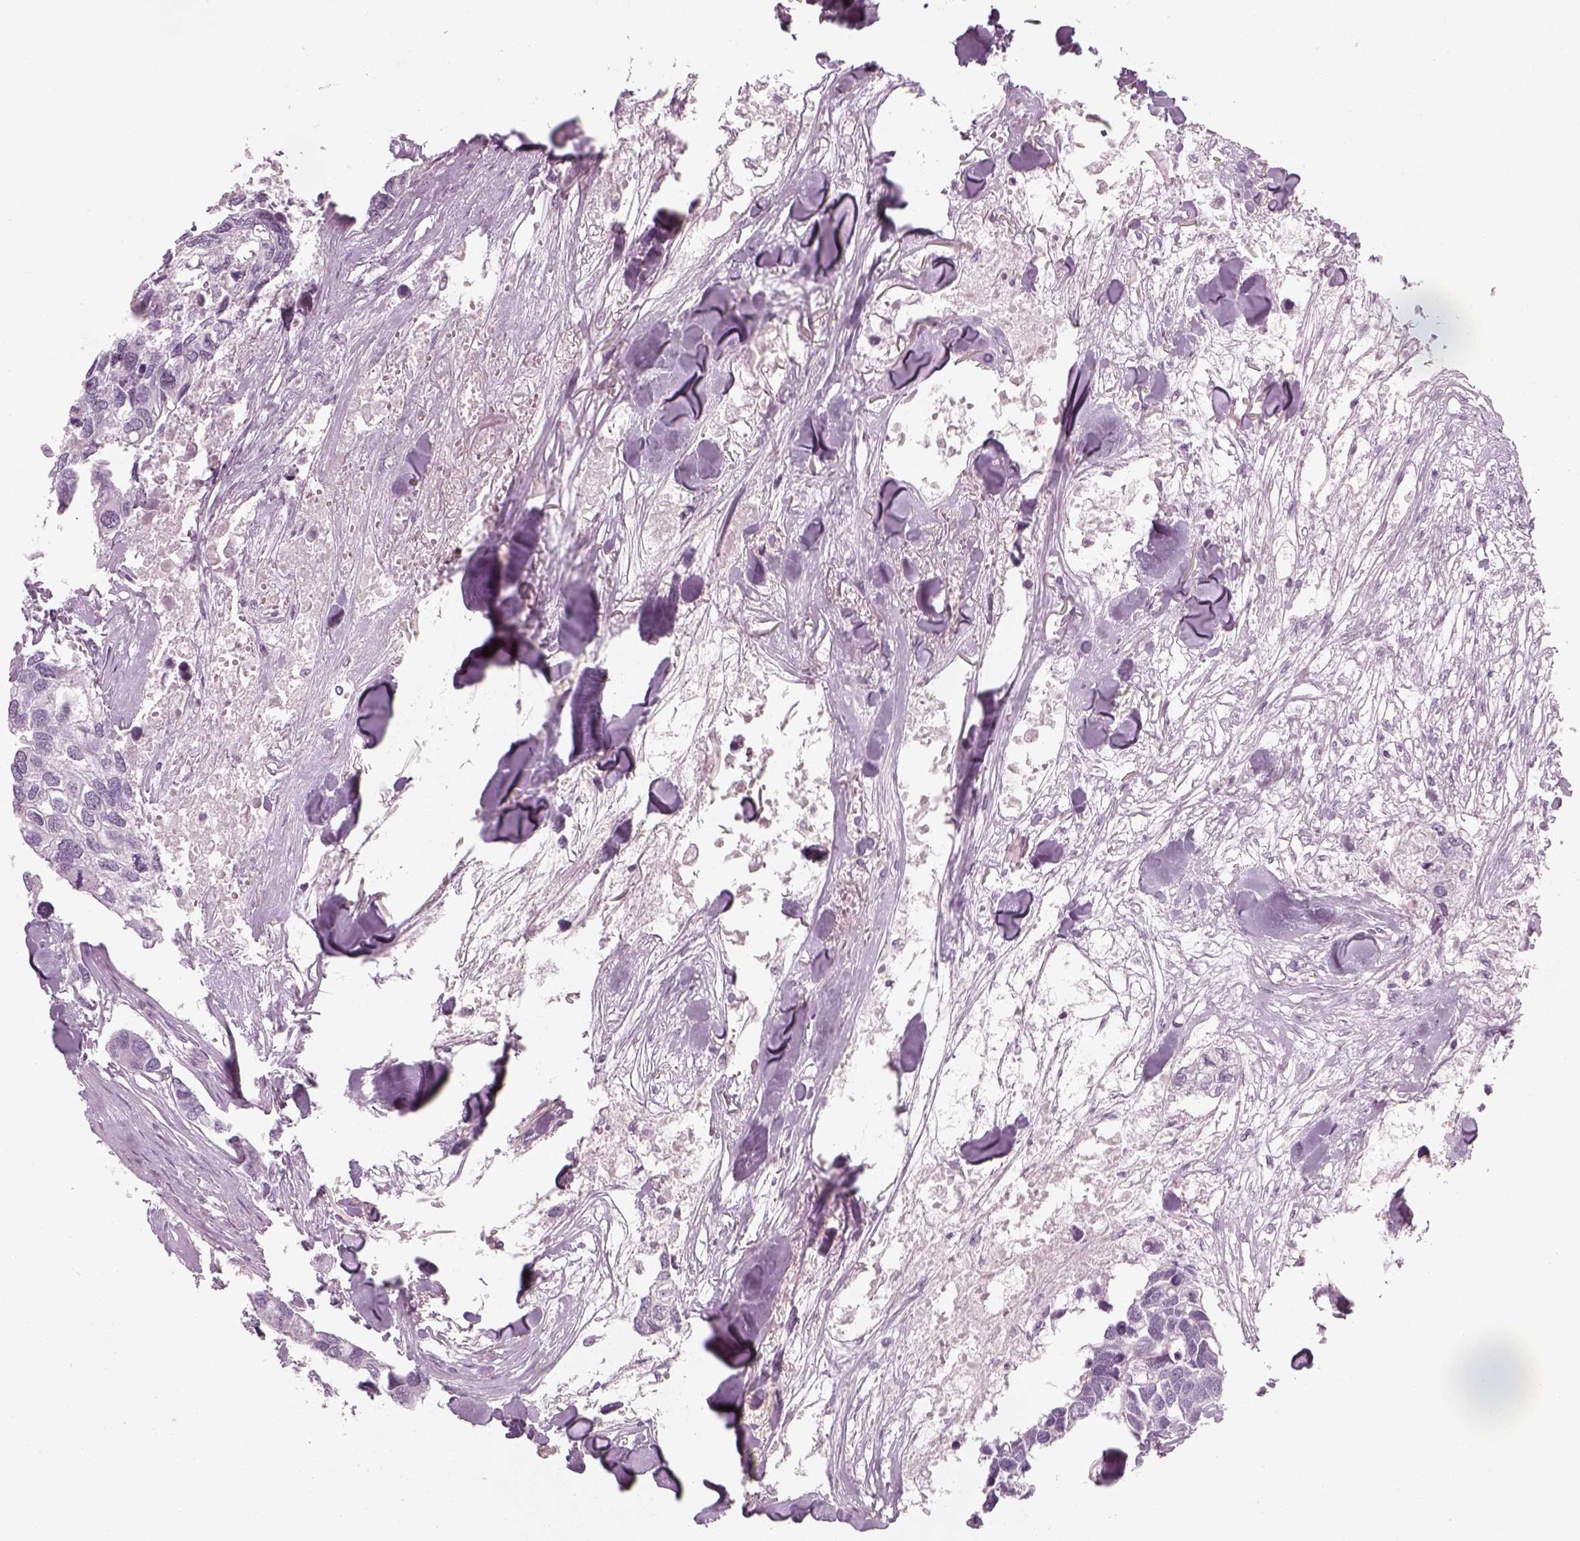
{"staining": {"intensity": "negative", "quantity": "none", "location": "none"}, "tissue": "breast cancer", "cell_type": "Tumor cells", "image_type": "cancer", "snomed": [{"axis": "morphology", "description": "Duct carcinoma"}, {"axis": "topography", "description": "Breast"}], "caption": "Protein analysis of breast cancer (intraductal carcinoma) reveals no significant staining in tumor cells.", "gene": "GAS2L2", "patient": {"sex": "female", "age": 83}}